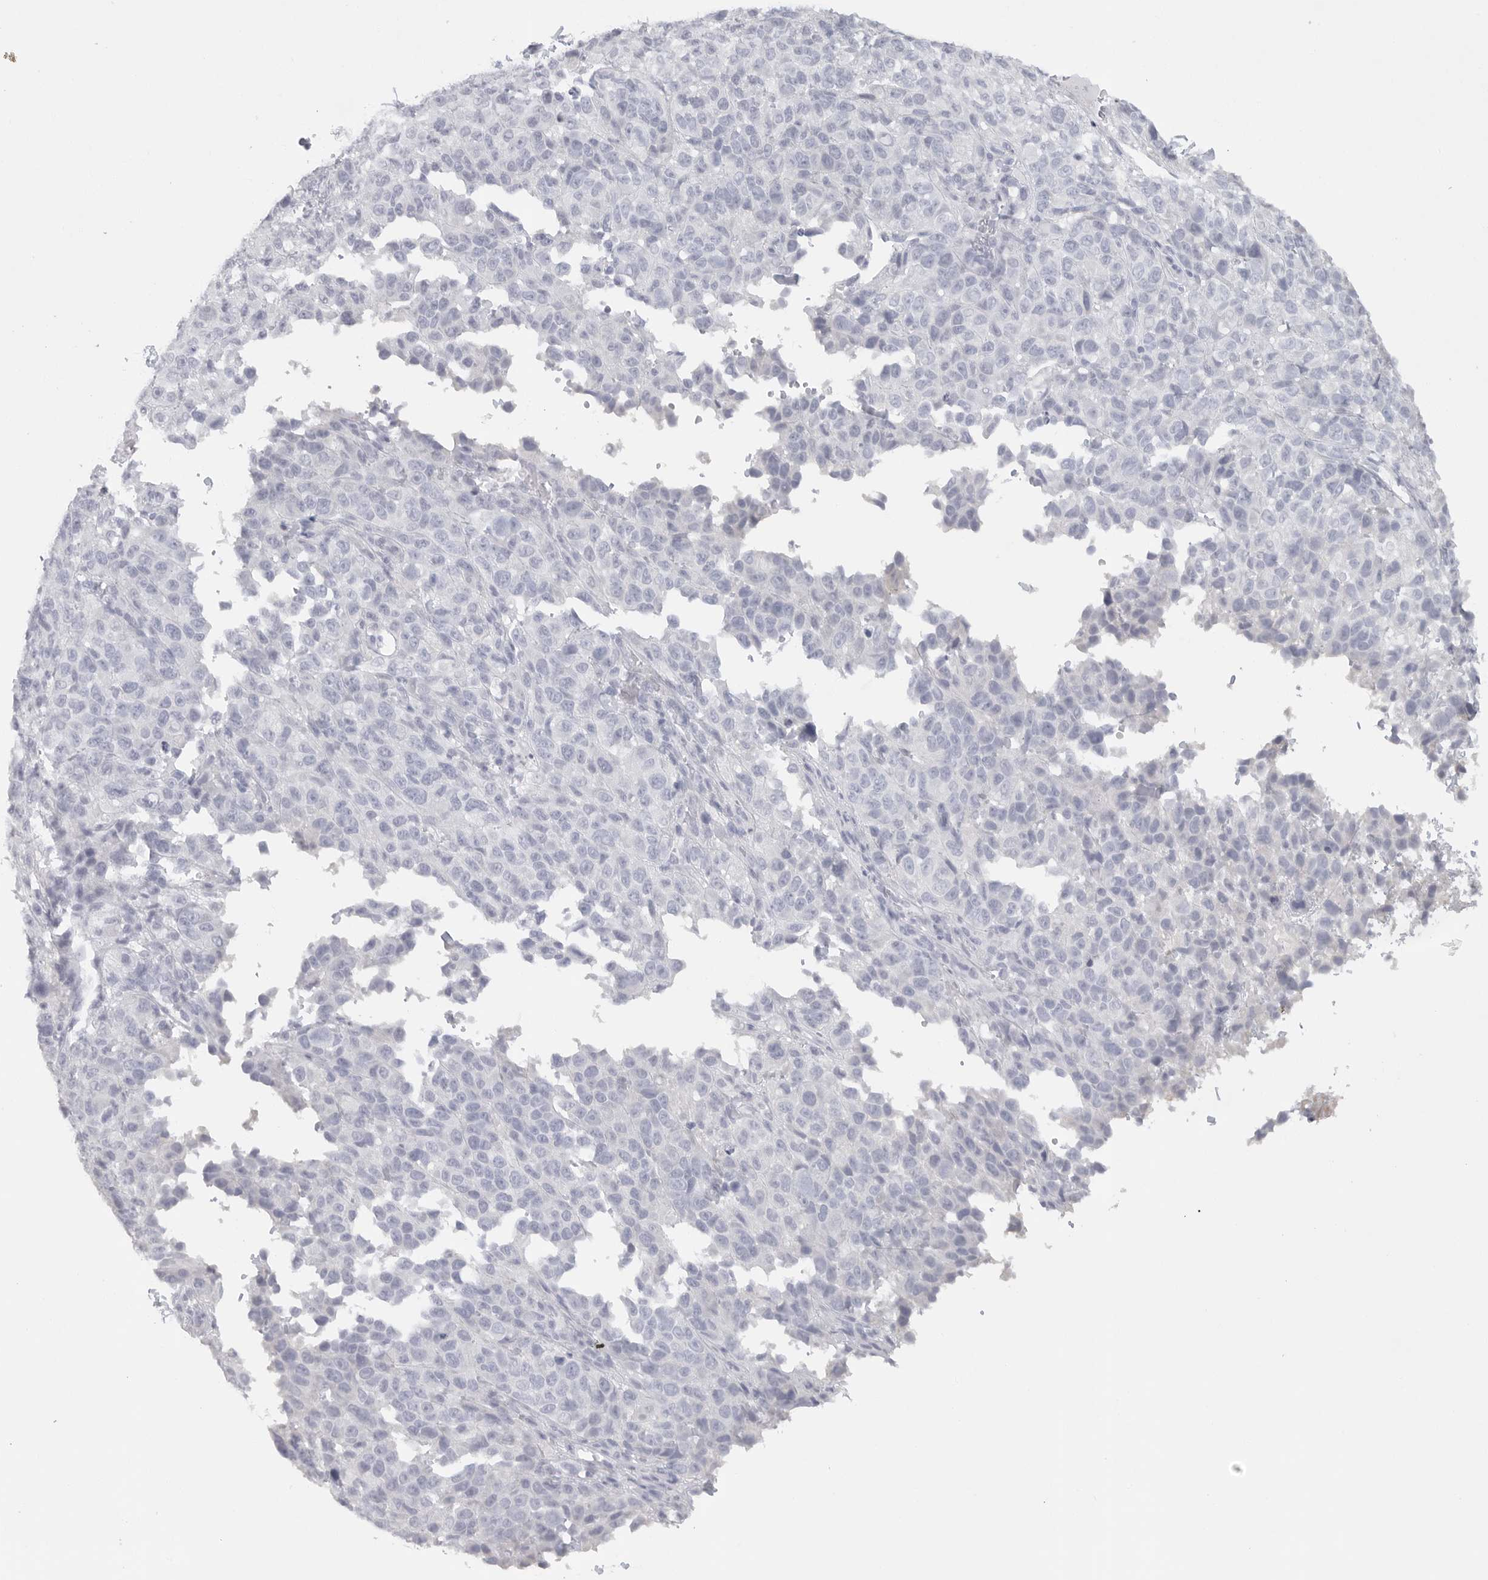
{"staining": {"intensity": "negative", "quantity": "none", "location": "none"}, "tissue": "melanoma", "cell_type": "Tumor cells", "image_type": "cancer", "snomed": [{"axis": "morphology", "description": "Malignant melanoma, Metastatic site"}, {"axis": "topography", "description": "Skin"}], "caption": "Photomicrograph shows no significant protein positivity in tumor cells of melanoma. (DAB (3,3'-diaminobenzidine) immunohistochemistry (IHC) visualized using brightfield microscopy, high magnification).", "gene": "TNR", "patient": {"sex": "female", "age": 72}}